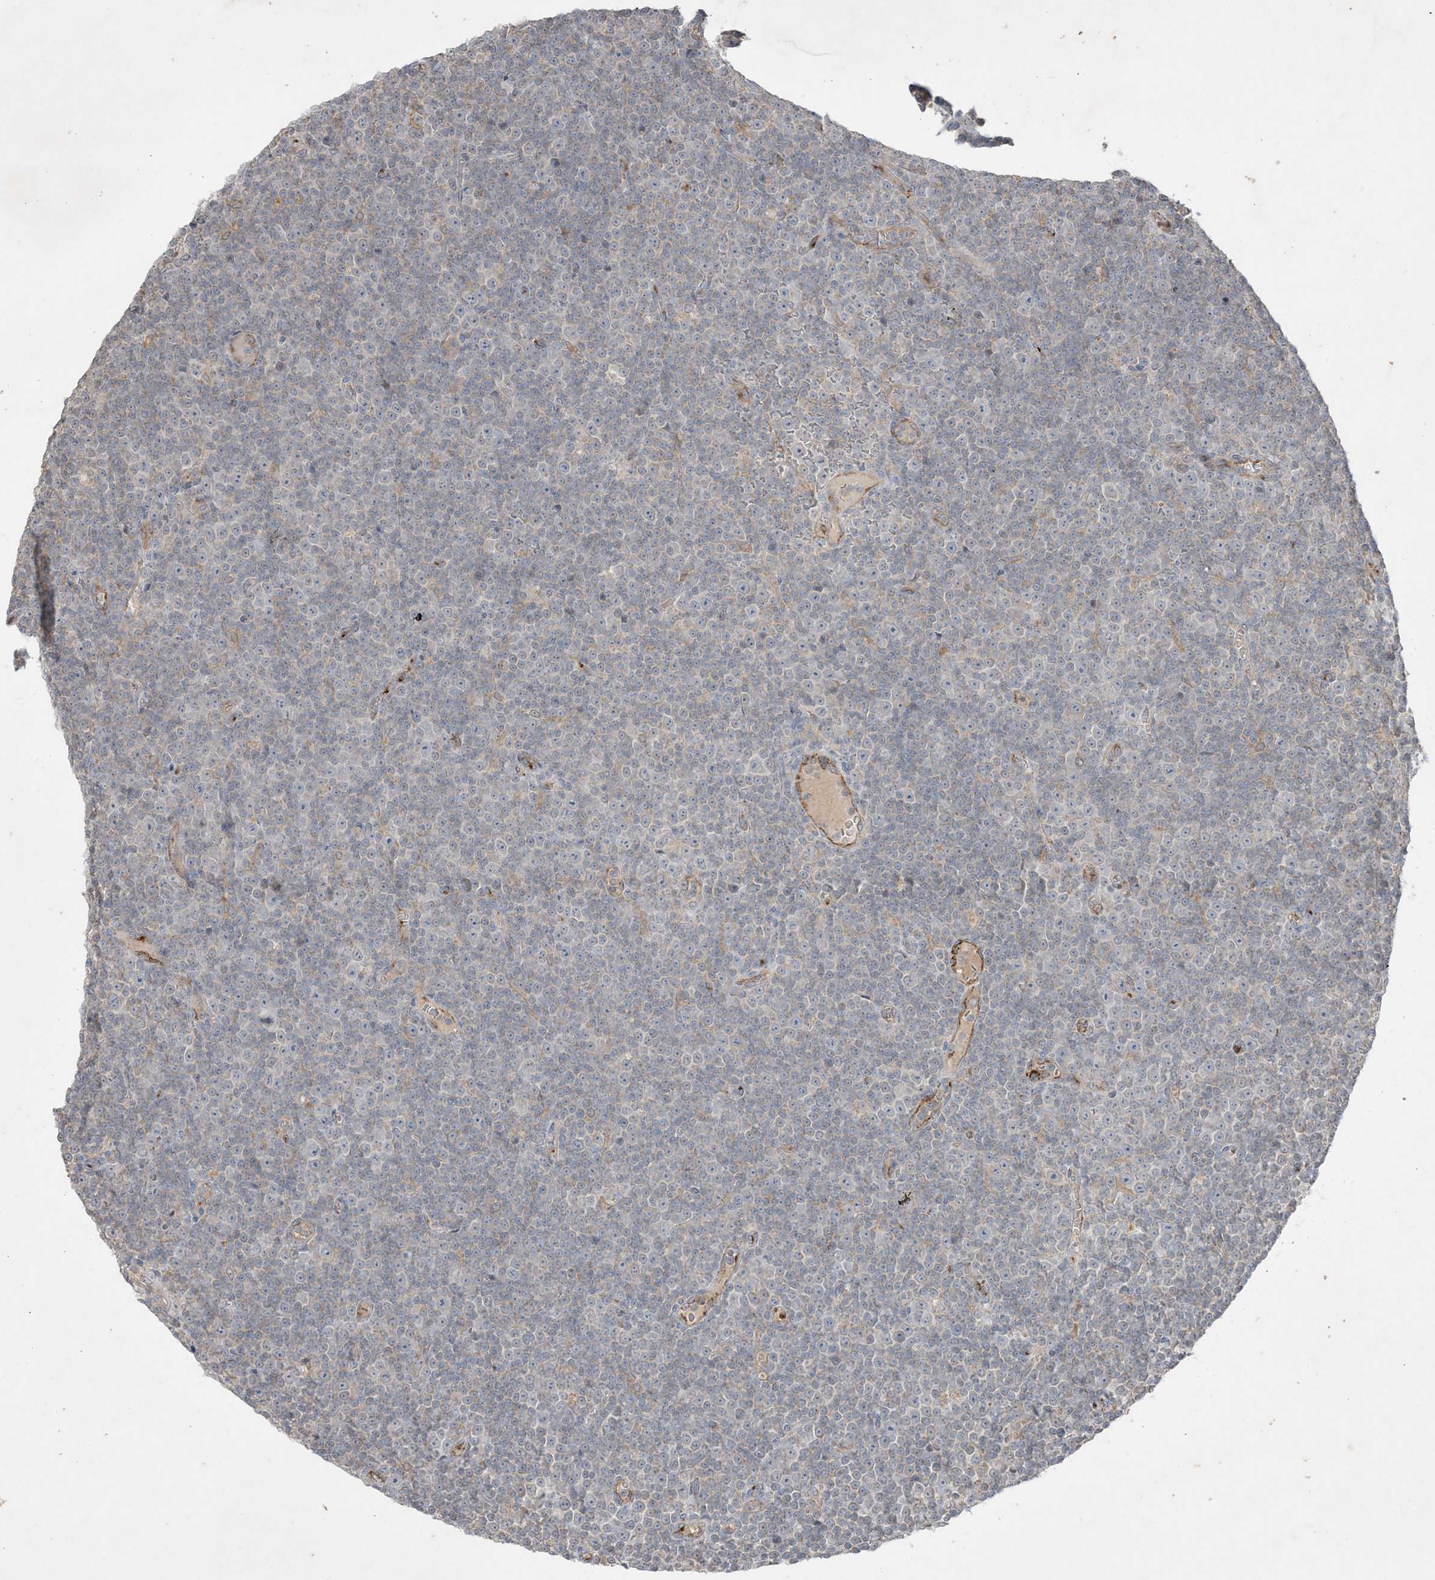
{"staining": {"intensity": "negative", "quantity": "none", "location": "none"}, "tissue": "lymphoma", "cell_type": "Tumor cells", "image_type": "cancer", "snomed": [{"axis": "morphology", "description": "Malignant lymphoma, non-Hodgkin's type, Low grade"}, {"axis": "topography", "description": "Lymph node"}], "caption": "Tumor cells are negative for protein expression in human lymphoma.", "gene": "PRSS36", "patient": {"sex": "female", "age": 67}}